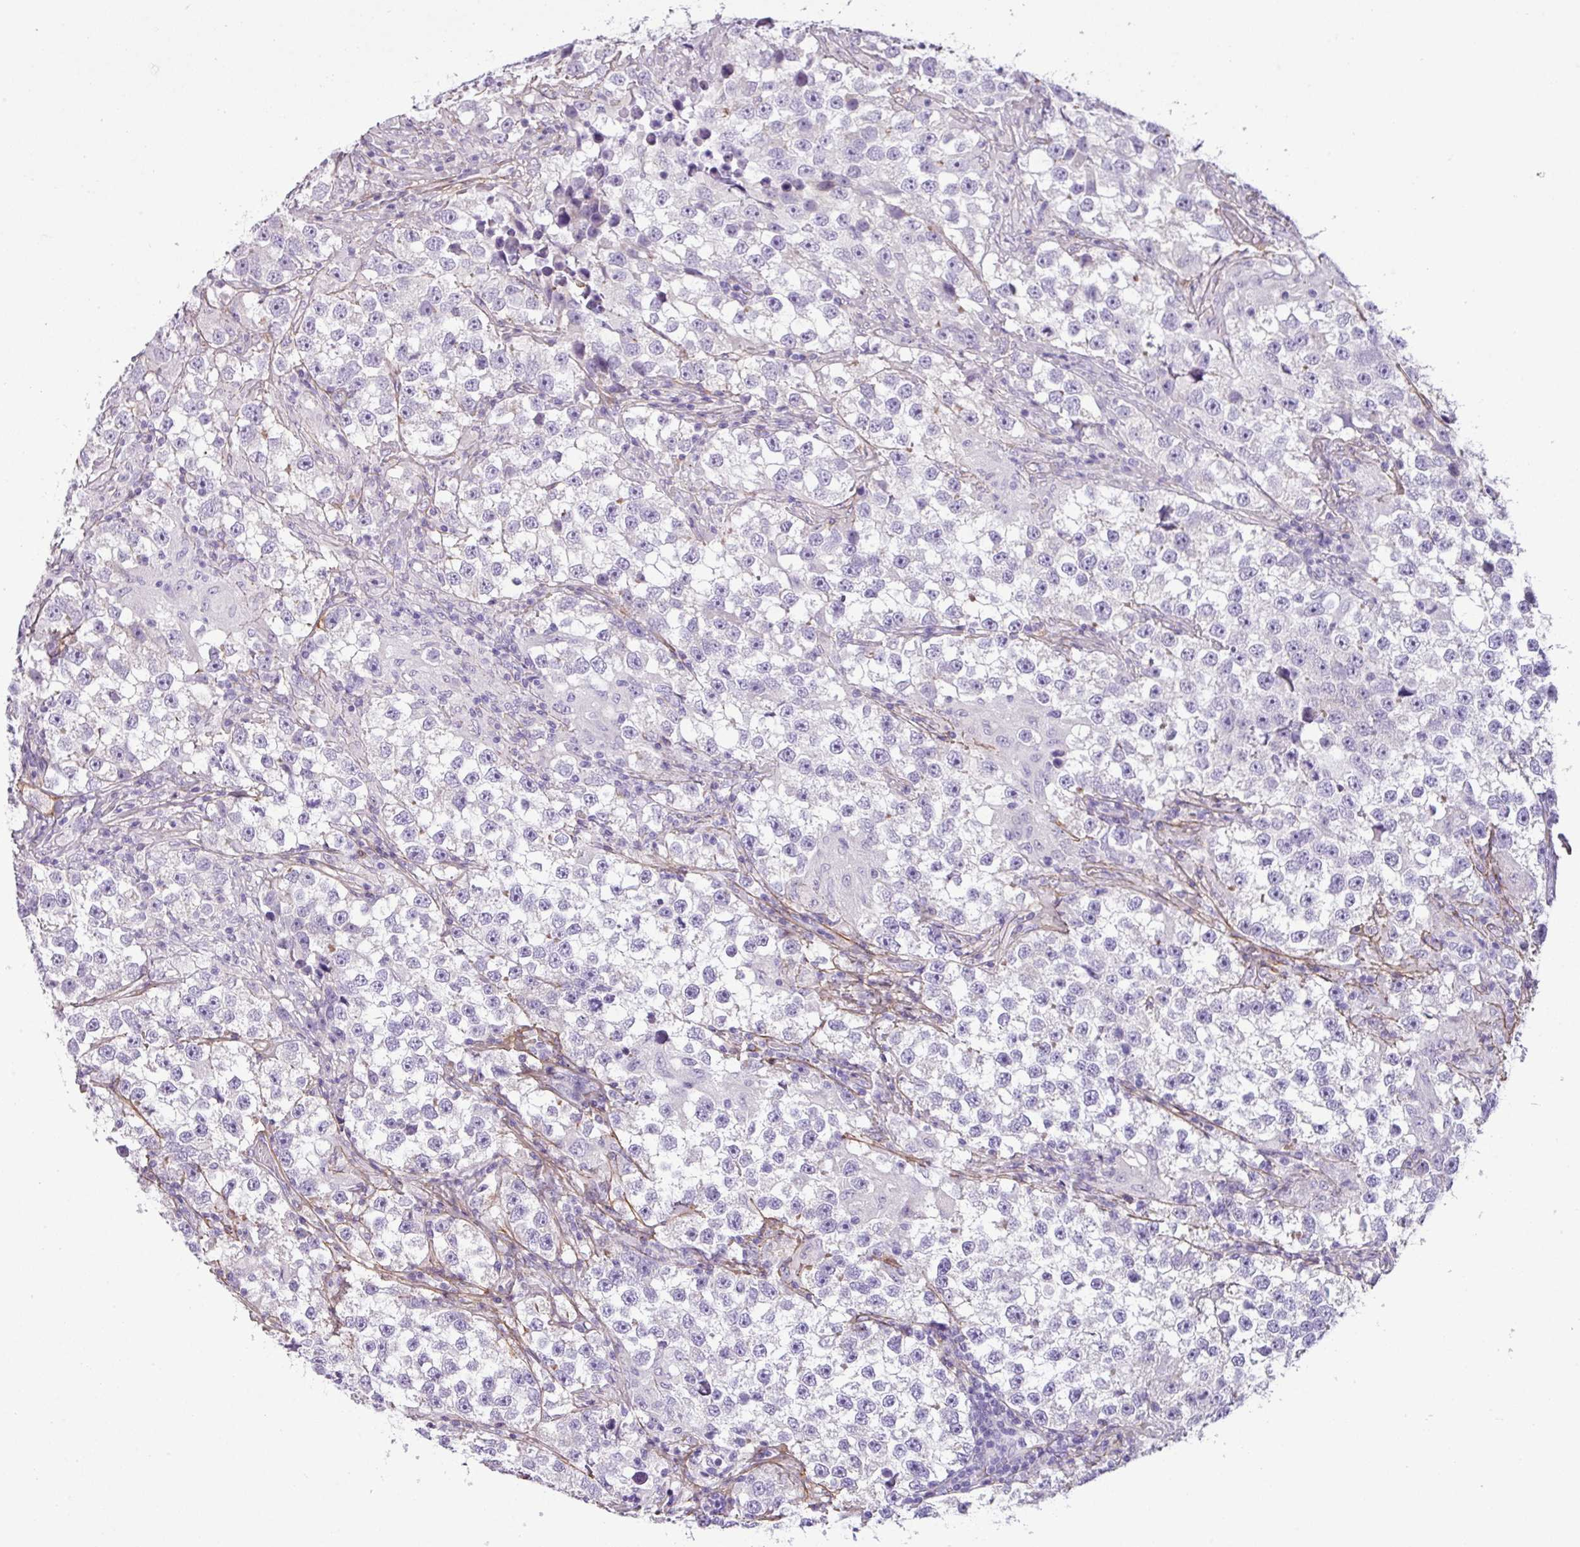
{"staining": {"intensity": "negative", "quantity": "none", "location": "none"}, "tissue": "testis cancer", "cell_type": "Tumor cells", "image_type": "cancer", "snomed": [{"axis": "morphology", "description": "Seminoma, NOS"}, {"axis": "topography", "description": "Testis"}], "caption": "A high-resolution image shows immunohistochemistry staining of seminoma (testis), which displays no significant staining in tumor cells.", "gene": "PARD6G", "patient": {"sex": "male", "age": 46}}